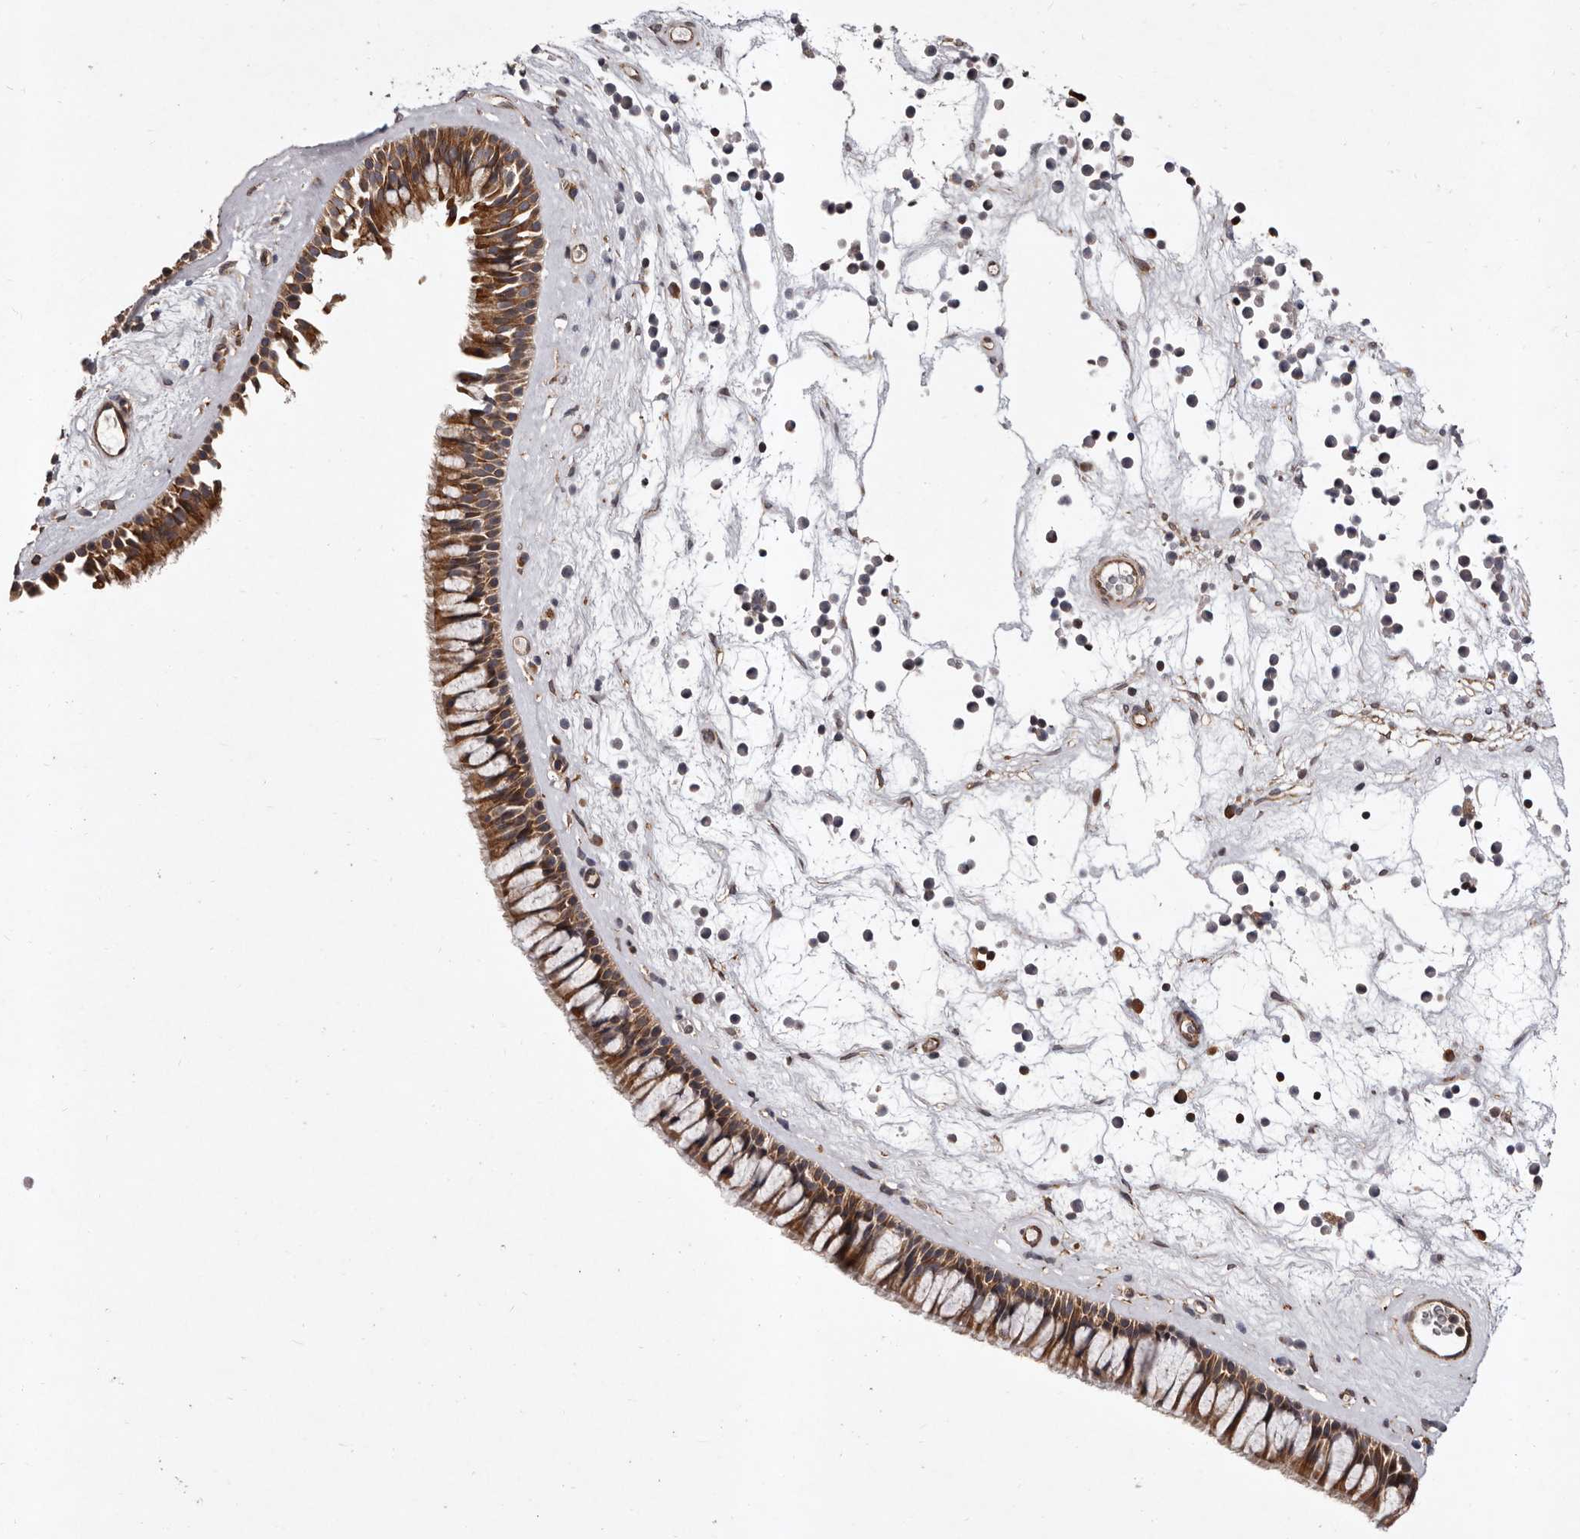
{"staining": {"intensity": "moderate", "quantity": ">75%", "location": "cytoplasmic/membranous"}, "tissue": "nasopharynx", "cell_type": "Respiratory epithelial cells", "image_type": "normal", "snomed": [{"axis": "morphology", "description": "Normal tissue, NOS"}, {"axis": "topography", "description": "Nasopharynx"}], "caption": "Protein expression by IHC shows moderate cytoplasmic/membranous positivity in approximately >75% of respiratory epithelial cells in unremarkable nasopharynx. (Brightfield microscopy of DAB IHC at high magnification).", "gene": "GADD45B", "patient": {"sex": "male", "age": 64}}